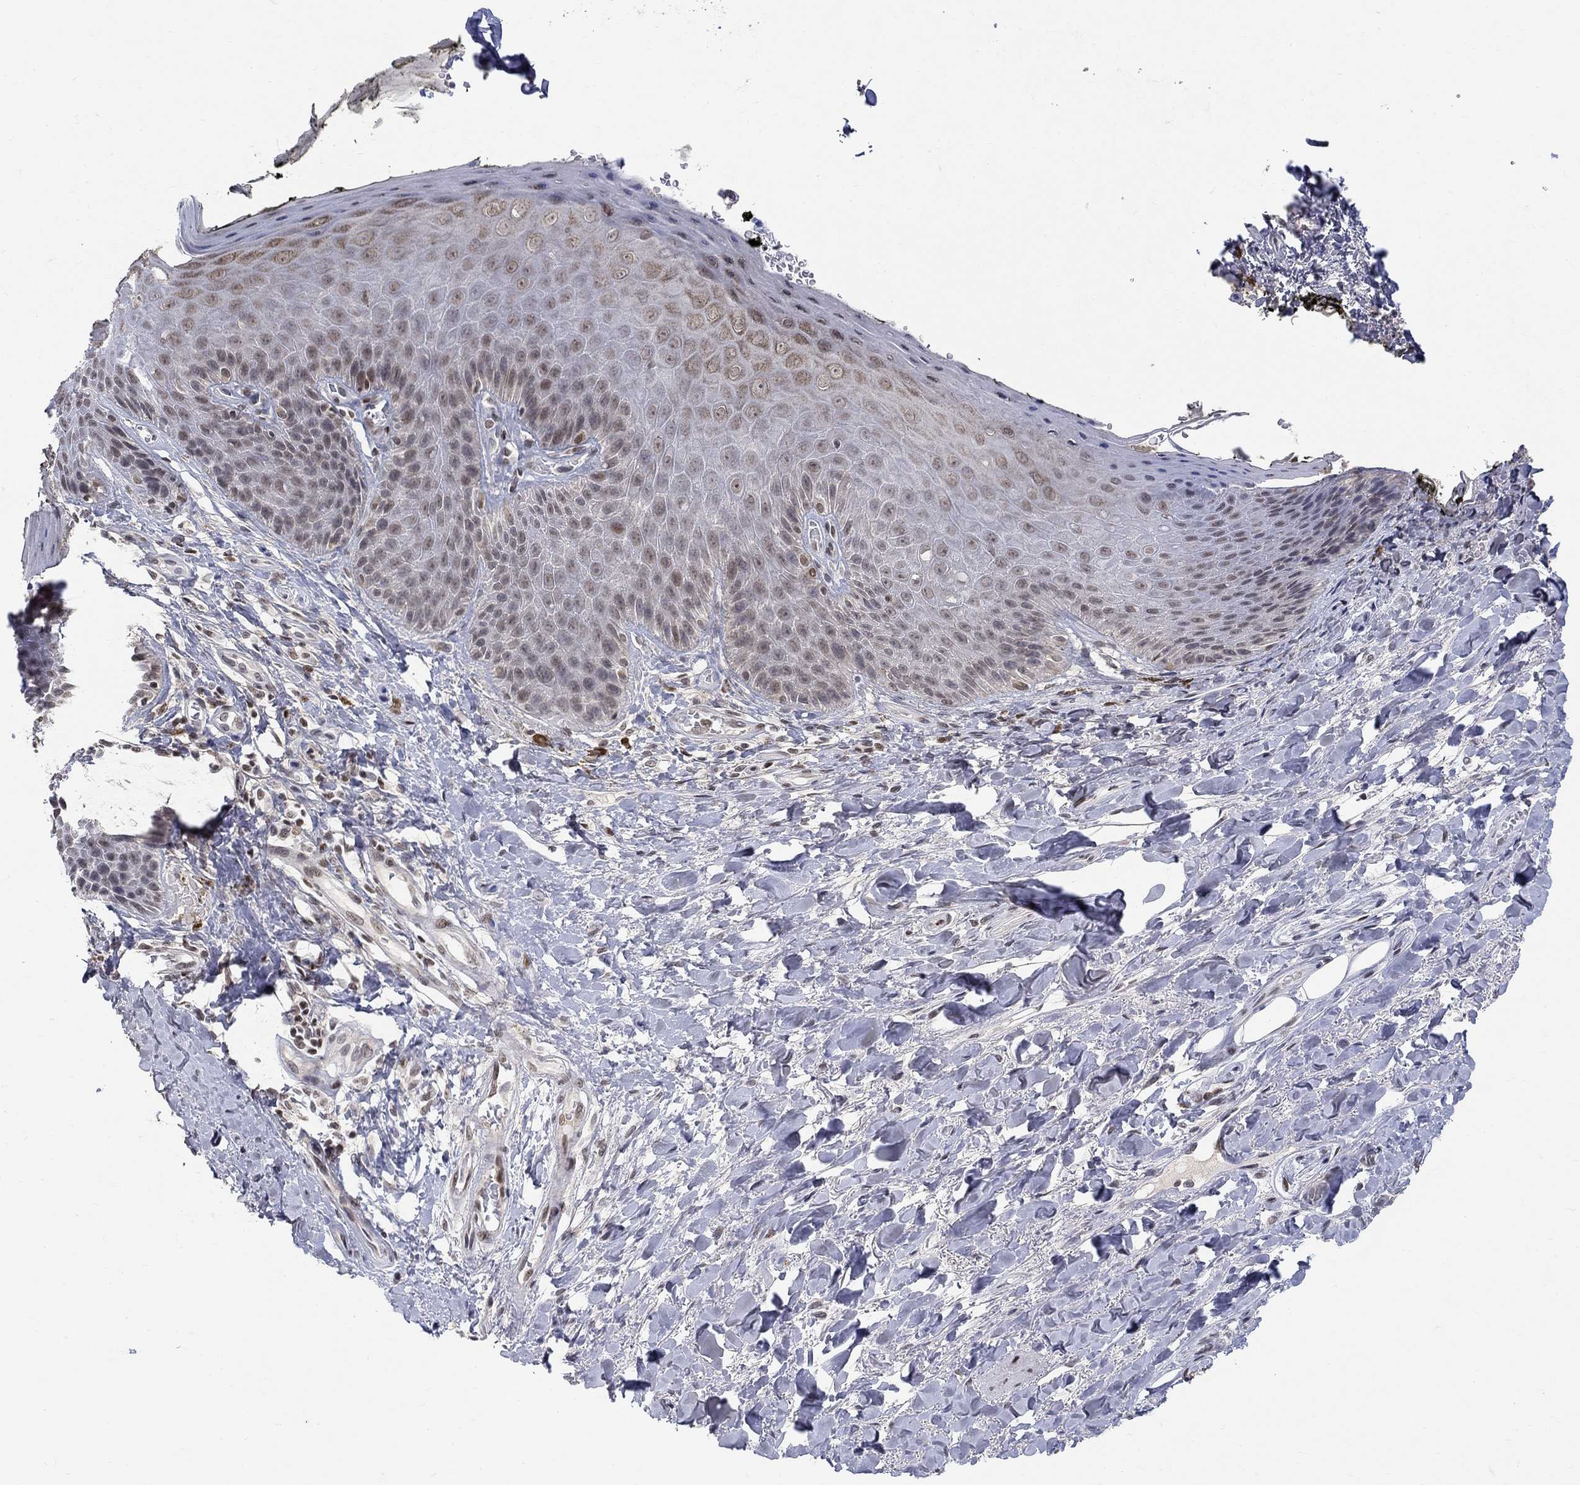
{"staining": {"intensity": "moderate", "quantity": "<25%", "location": "cytoplasmic/membranous,nuclear"}, "tissue": "skin", "cell_type": "Epidermal cells", "image_type": "normal", "snomed": [{"axis": "morphology", "description": "Normal tissue, NOS"}, {"axis": "topography", "description": "Anal"}, {"axis": "topography", "description": "Peripheral nerve tissue"}], "caption": "This photomicrograph demonstrates unremarkable skin stained with IHC to label a protein in brown. The cytoplasmic/membranous,nuclear of epidermal cells show moderate positivity for the protein. Nuclei are counter-stained blue.", "gene": "KLF12", "patient": {"sex": "male", "age": 53}}